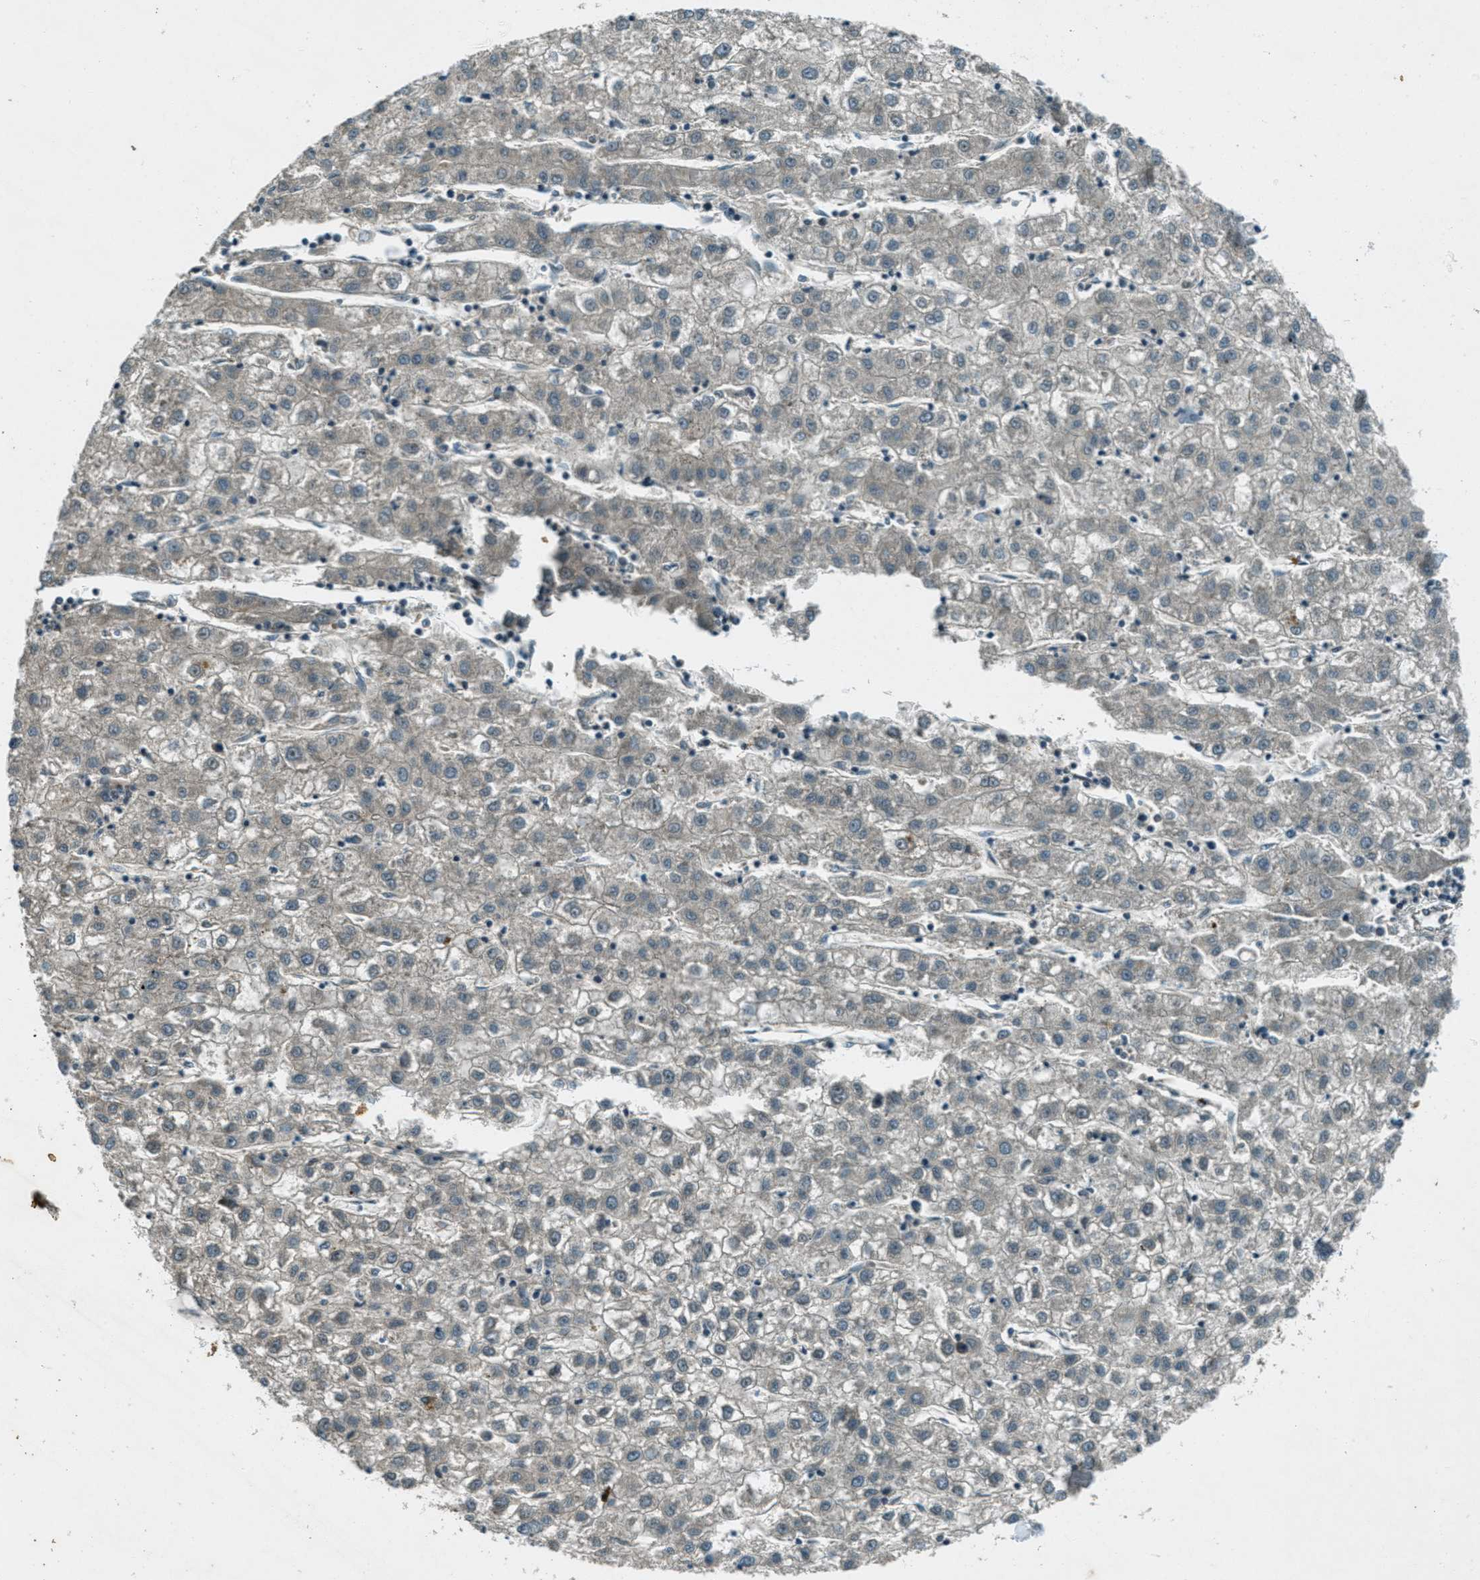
{"staining": {"intensity": "negative", "quantity": "none", "location": "none"}, "tissue": "liver cancer", "cell_type": "Tumor cells", "image_type": "cancer", "snomed": [{"axis": "morphology", "description": "Carcinoma, Hepatocellular, NOS"}, {"axis": "topography", "description": "Liver"}], "caption": "High power microscopy image of an immunohistochemistry image of liver cancer (hepatocellular carcinoma), revealing no significant staining in tumor cells.", "gene": "STK11", "patient": {"sex": "male", "age": 72}}